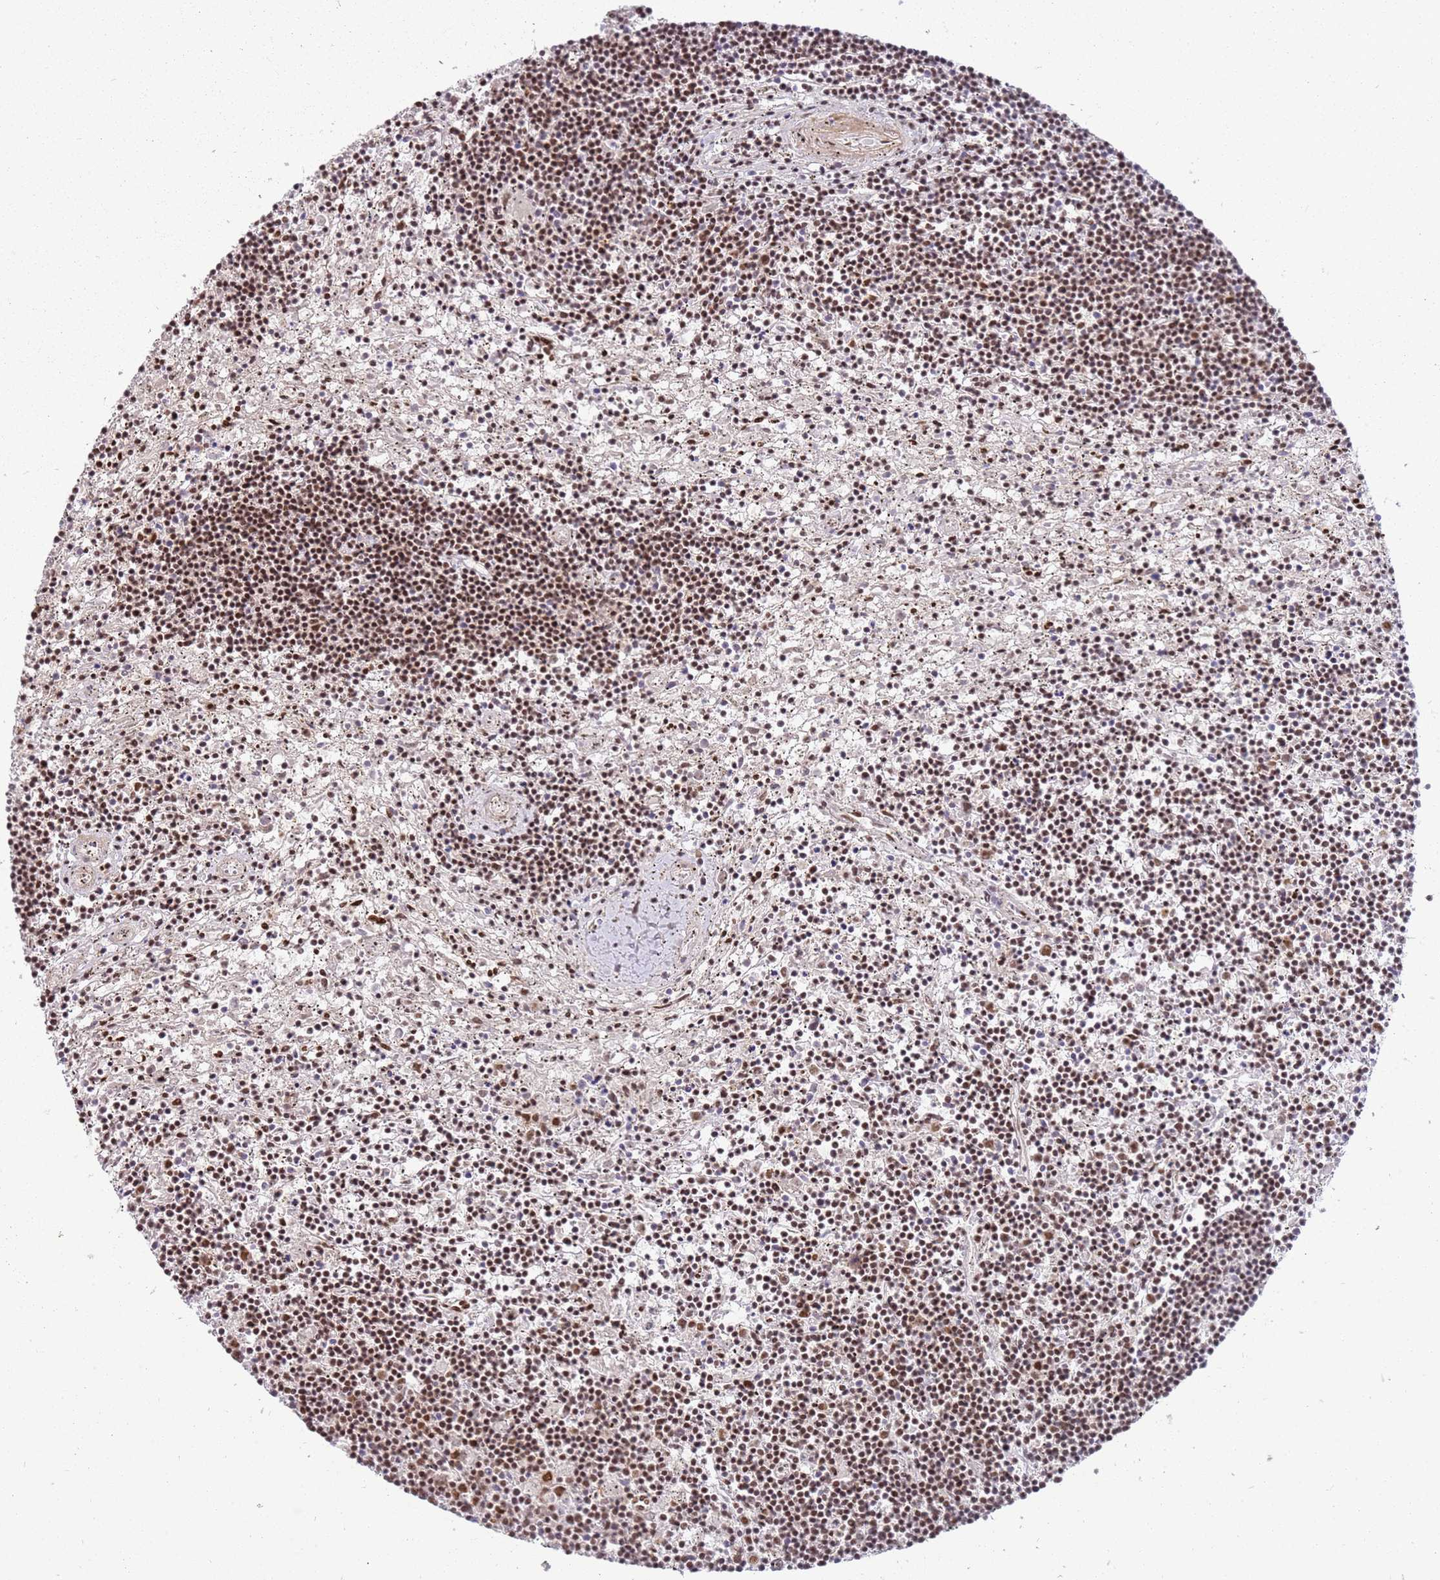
{"staining": {"intensity": "moderate", "quantity": ">75%", "location": "nuclear"}, "tissue": "lymphoma", "cell_type": "Tumor cells", "image_type": "cancer", "snomed": [{"axis": "morphology", "description": "Malignant lymphoma, non-Hodgkin's type, Low grade"}, {"axis": "topography", "description": "Spleen"}], "caption": "A micrograph of malignant lymphoma, non-Hodgkin's type (low-grade) stained for a protein demonstrates moderate nuclear brown staining in tumor cells. (Stains: DAB in brown, nuclei in blue, Microscopy: brightfield microscopy at high magnification).", "gene": "TENT4A", "patient": {"sex": "male", "age": 76}}